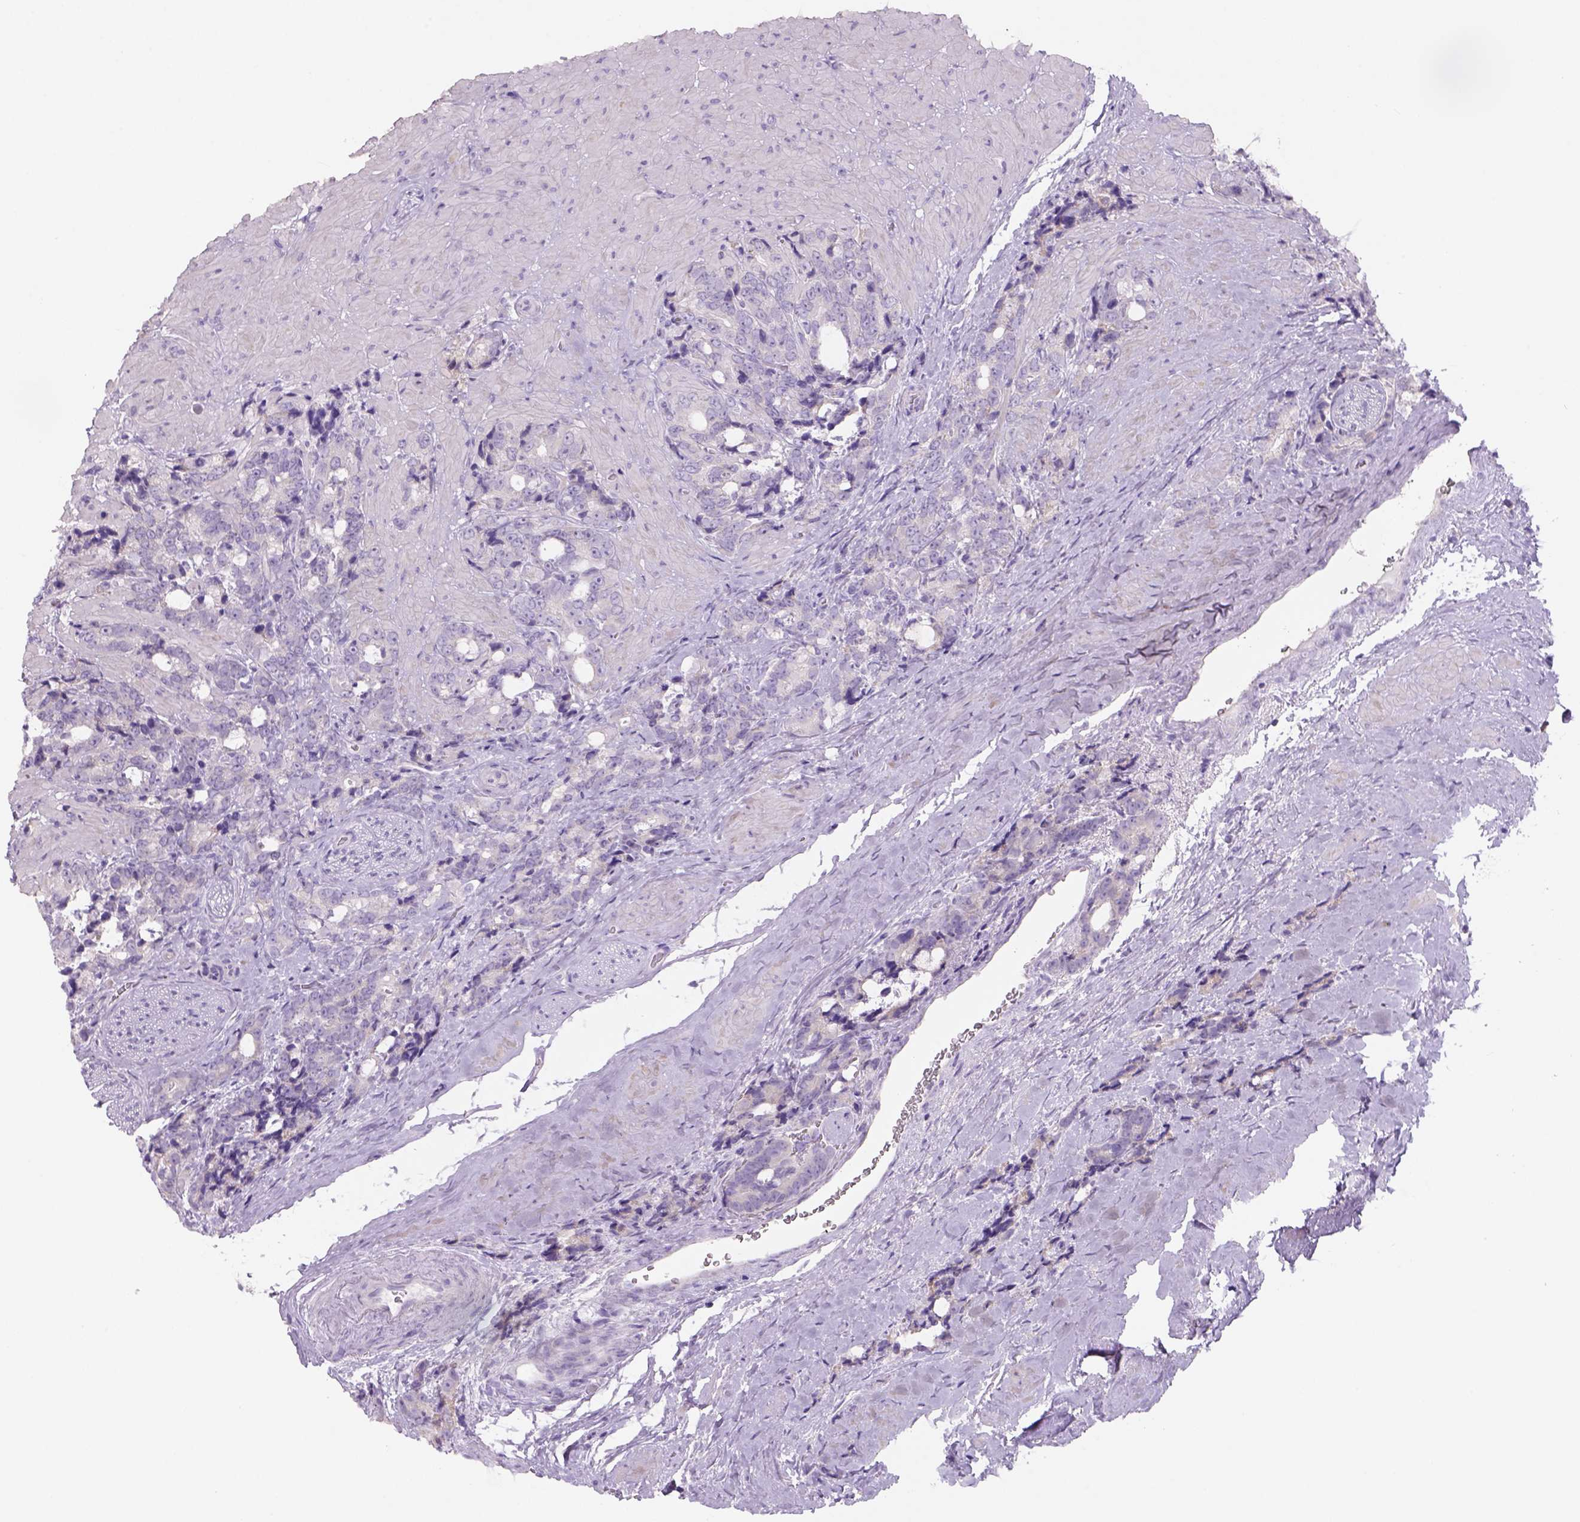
{"staining": {"intensity": "negative", "quantity": "none", "location": "none"}, "tissue": "prostate cancer", "cell_type": "Tumor cells", "image_type": "cancer", "snomed": [{"axis": "morphology", "description": "Adenocarcinoma, High grade"}, {"axis": "topography", "description": "Prostate"}], "caption": "Immunohistochemical staining of human prostate cancer exhibits no significant staining in tumor cells.", "gene": "ADGRV1", "patient": {"sex": "male", "age": 74}}